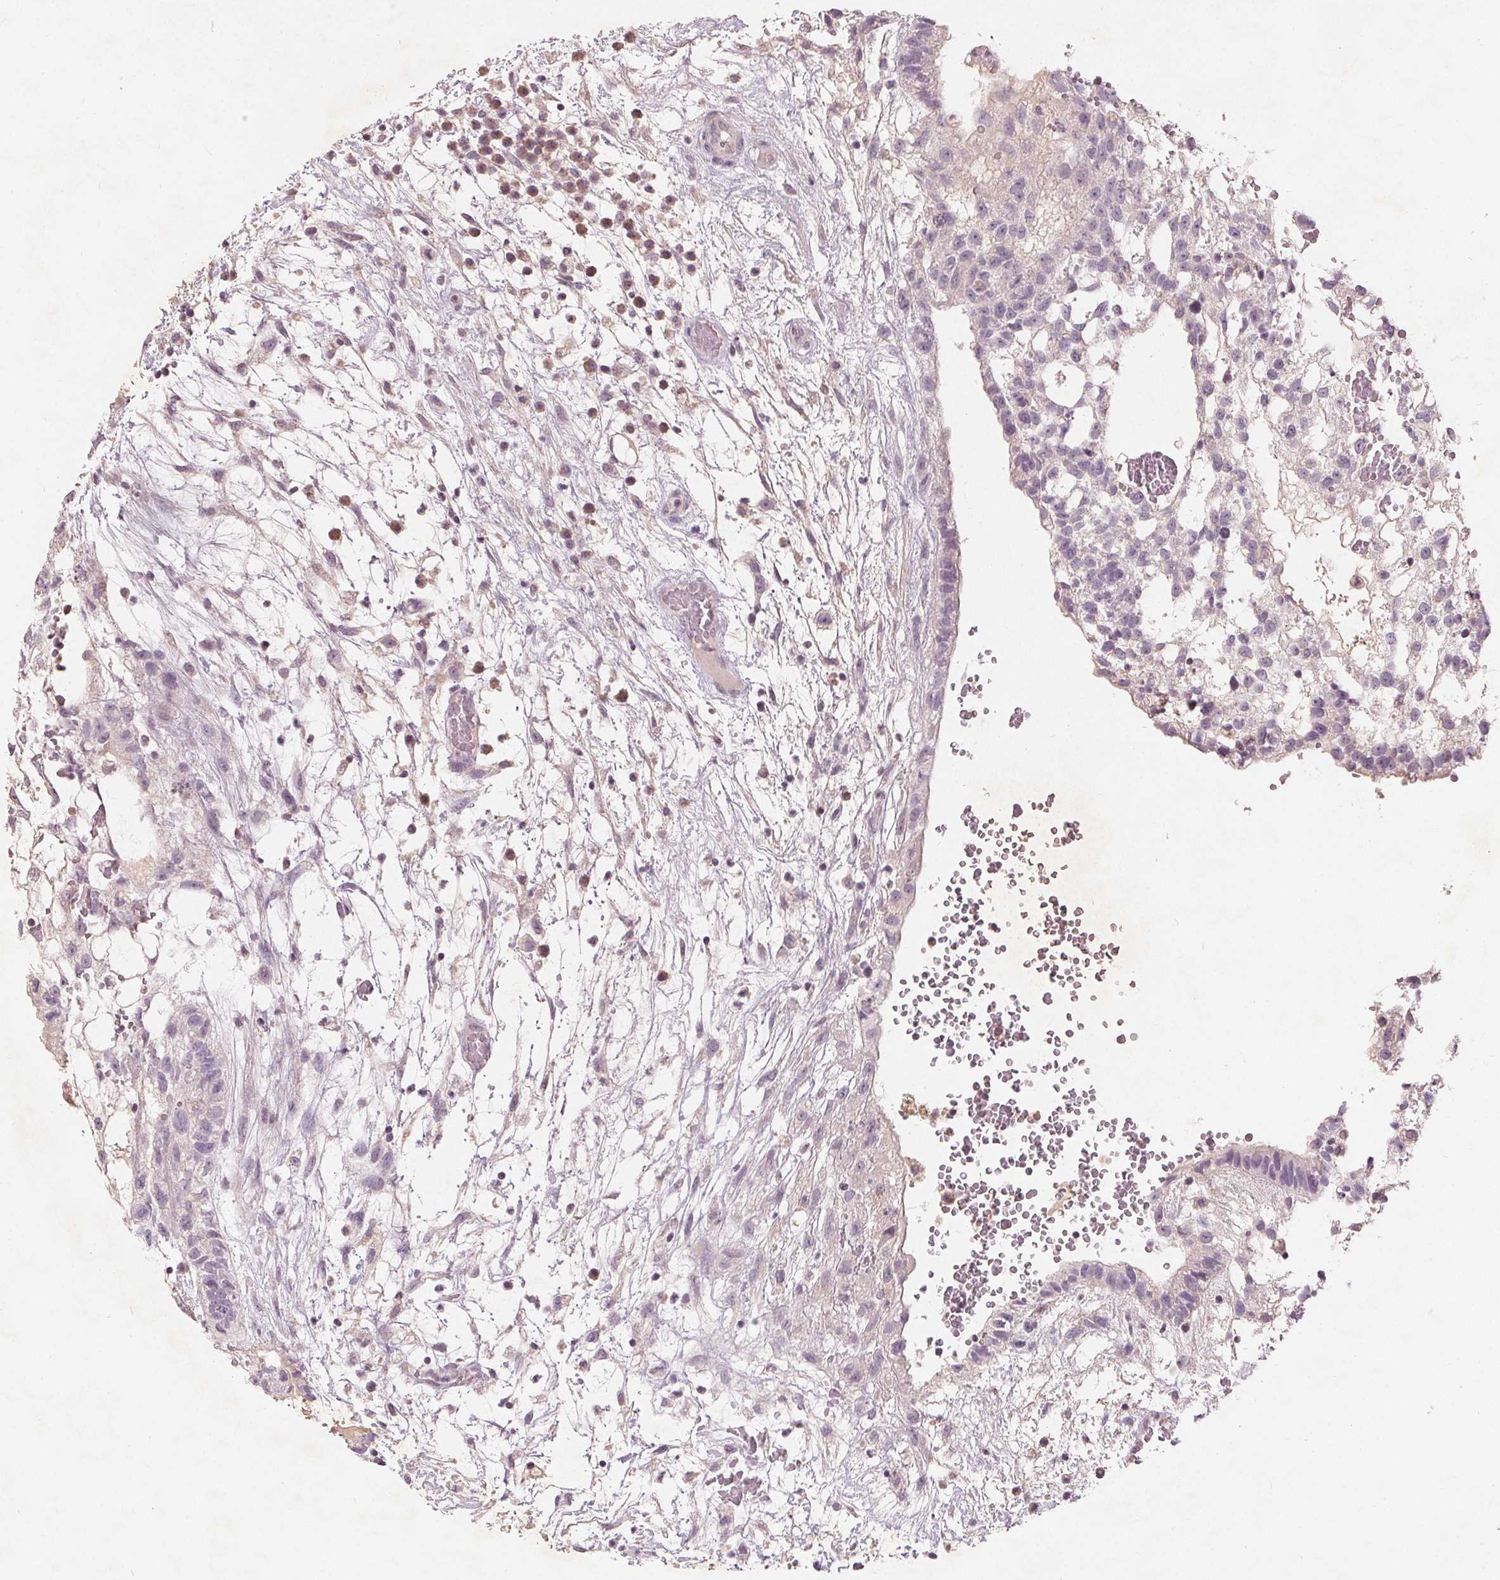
{"staining": {"intensity": "negative", "quantity": "none", "location": "none"}, "tissue": "testis cancer", "cell_type": "Tumor cells", "image_type": "cancer", "snomed": [{"axis": "morphology", "description": "Normal tissue, NOS"}, {"axis": "morphology", "description": "Carcinoma, Embryonal, NOS"}, {"axis": "topography", "description": "Testis"}], "caption": "The histopathology image shows no significant positivity in tumor cells of embryonal carcinoma (testis).", "gene": "TRIM60", "patient": {"sex": "male", "age": 32}}